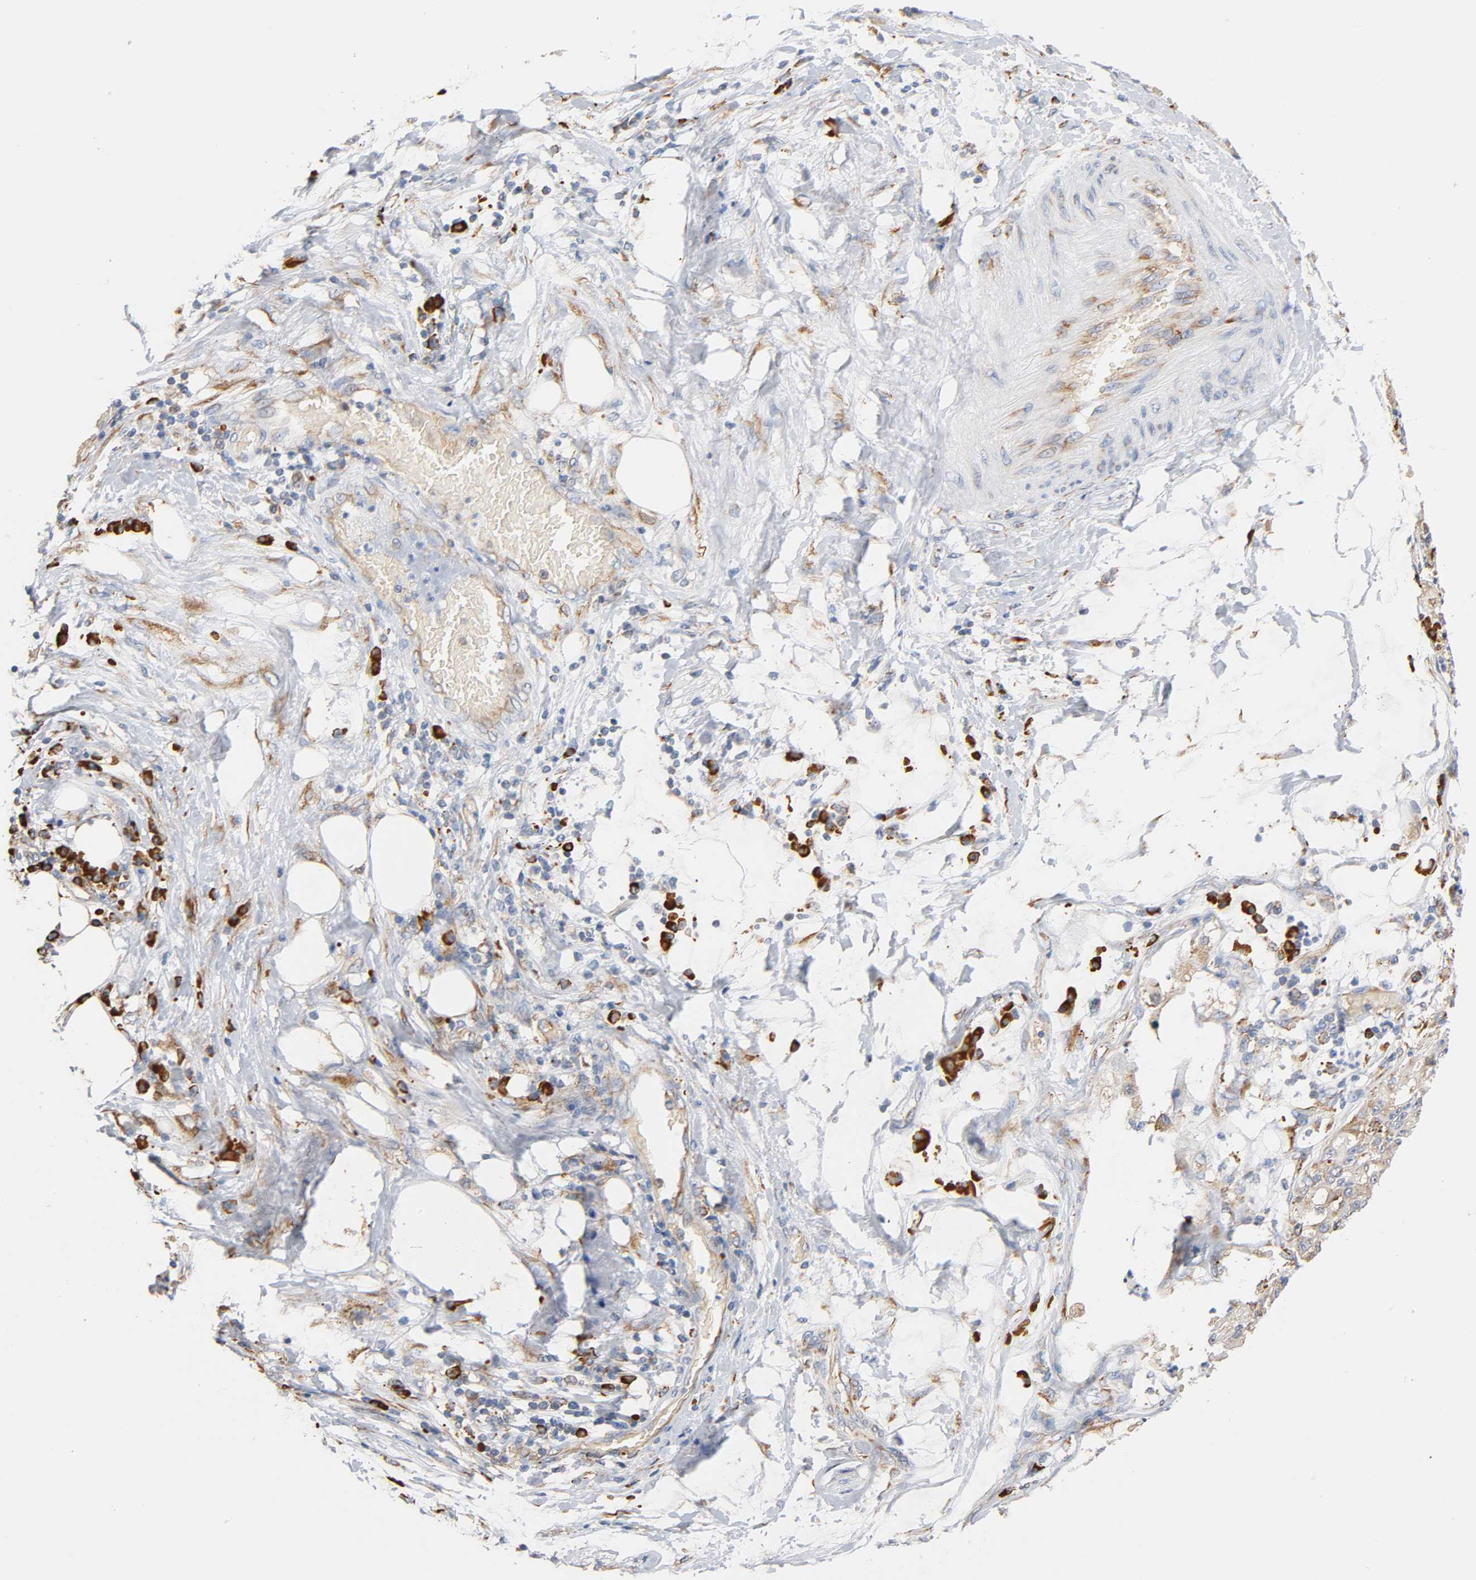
{"staining": {"intensity": "weak", "quantity": ">75%", "location": "cytoplasmic/membranous"}, "tissue": "lung cancer", "cell_type": "Tumor cells", "image_type": "cancer", "snomed": [{"axis": "morphology", "description": "Inflammation, NOS"}, {"axis": "morphology", "description": "Squamous cell carcinoma, NOS"}, {"axis": "topography", "description": "Lymph node"}, {"axis": "topography", "description": "Soft tissue"}, {"axis": "topography", "description": "Lung"}], "caption": "Human lung cancer stained with a protein marker demonstrates weak staining in tumor cells.", "gene": "UCKL1", "patient": {"sex": "male", "age": 66}}